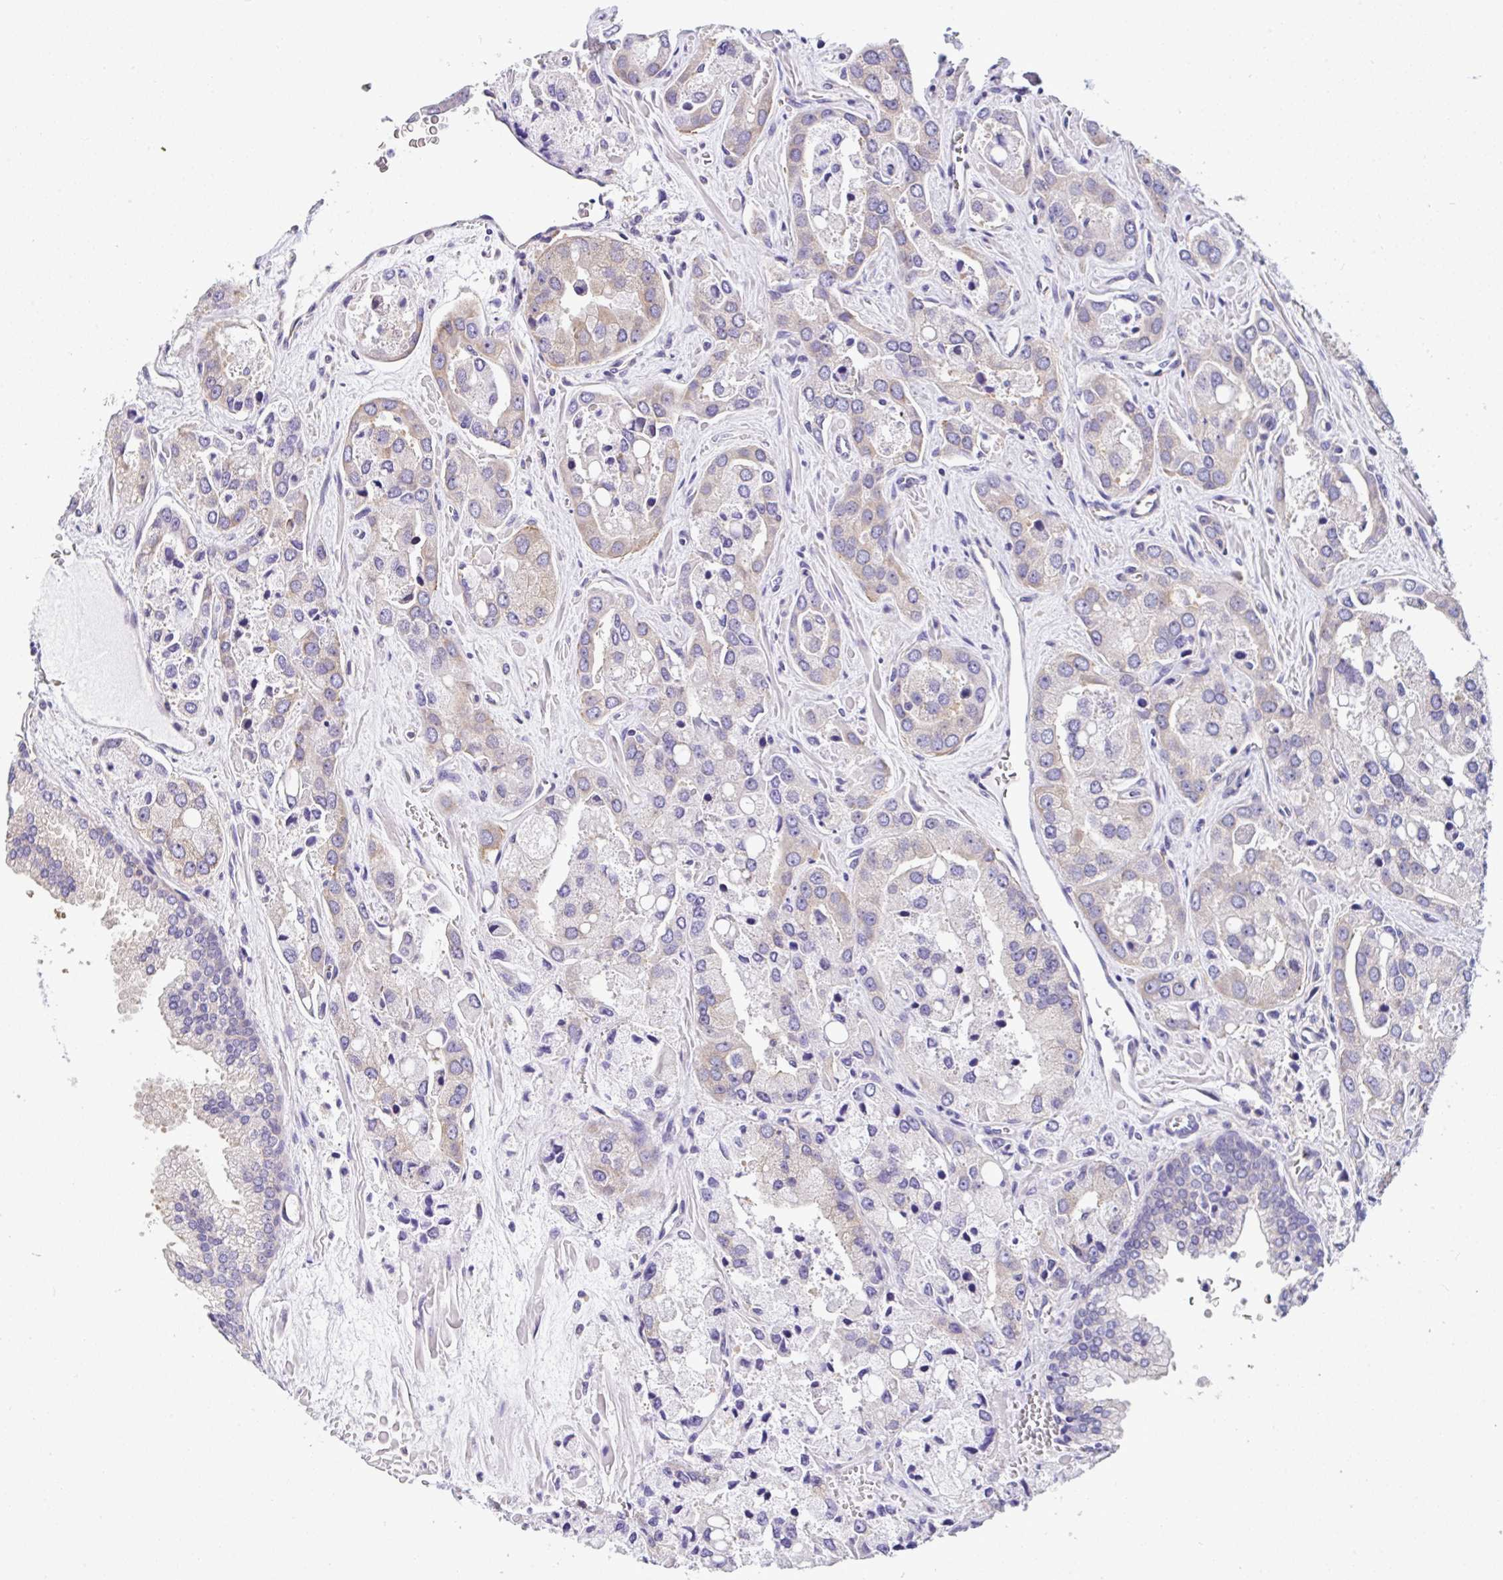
{"staining": {"intensity": "weak", "quantity": "<25%", "location": "cytoplasmic/membranous"}, "tissue": "prostate cancer", "cell_type": "Tumor cells", "image_type": "cancer", "snomed": [{"axis": "morphology", "description": "Normal tissue, NOS"}, {"axis": "morphology", "description": "Adenocarcinoma, High grade"}, {"axis": "topography", "description": "Prostate"}, {"axis": "topography", "description": "Peripheral nerve tissue"}], "caption": "Immunohistochemistry (IHC) photomicrograph of neoplastic tissue: human high-grade adenocarcinoma (prostate) stained with DAB (3,3'-diaminobenzidine) exhibits no significant protein positivity in tumor cells. The staining was performed using DAB to visualize the protein expression in brown, while the nuclei were stained in blue with hematoxylin (Magnification: 20x).", "gene": "GFPT2", "patient": {"sex": "male", "age": 68}}